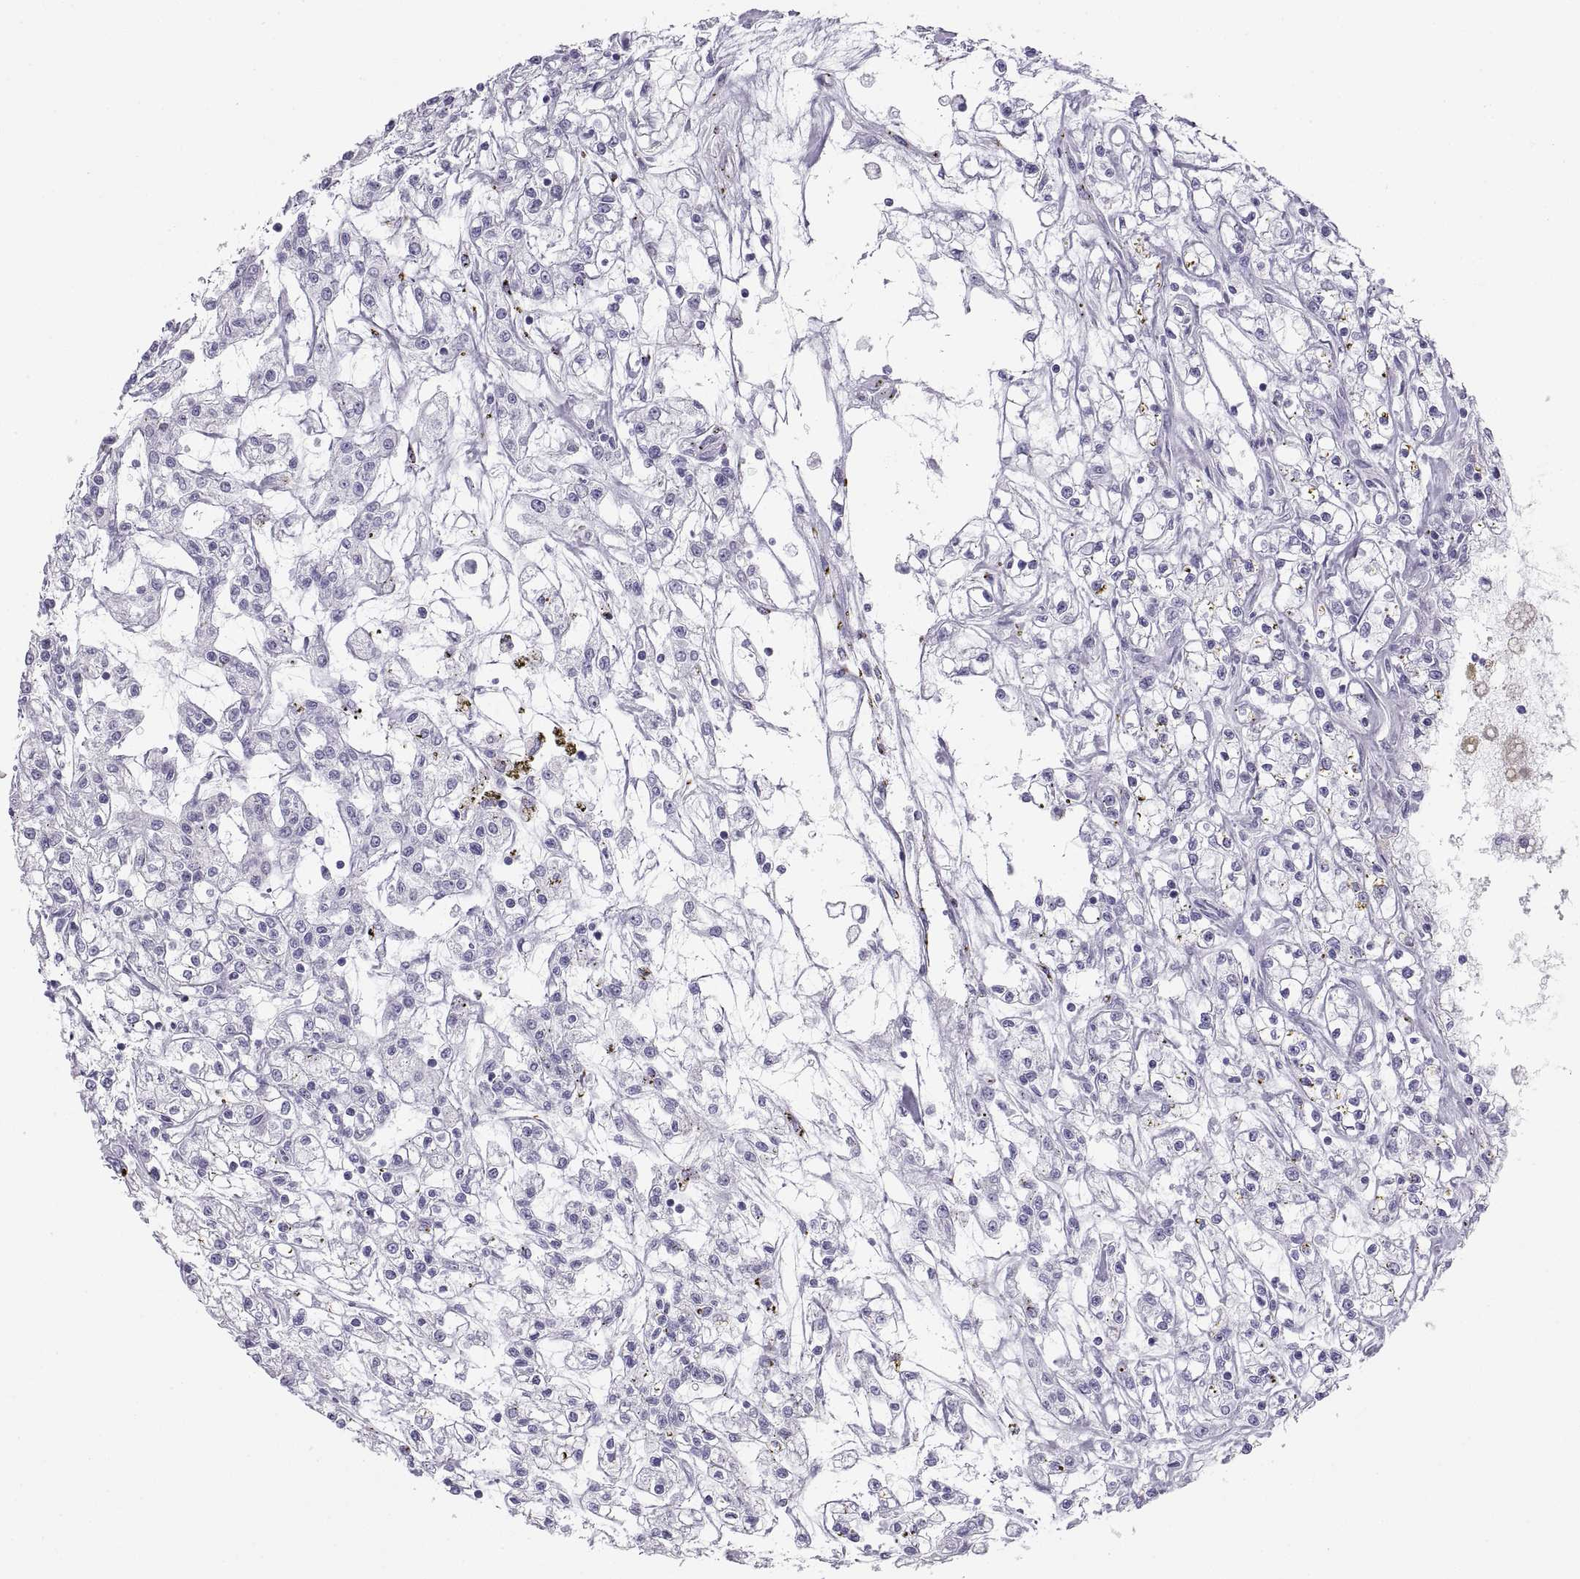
{"staining": {"intensity": "negative", "quantity": "none", "location": "none"}, "tissue": "renal cancer", "cell_type": "Tumor cells", "image_type": "cancer", "snomed": [{"axis": "morphology", "description": "Adenocarcinoma, NOS"}, {"axis": "topography", "description": "Kidney"}], "caption": "High magnification brightfield microscopy of adenocarcinoma (renal) stained with DAB (brown) and counterstained with hematoxylin (blue): tumor cells show no significant positivity.", "gene": "SEMG1", "patient": {"sex": "female", "age": 59}}